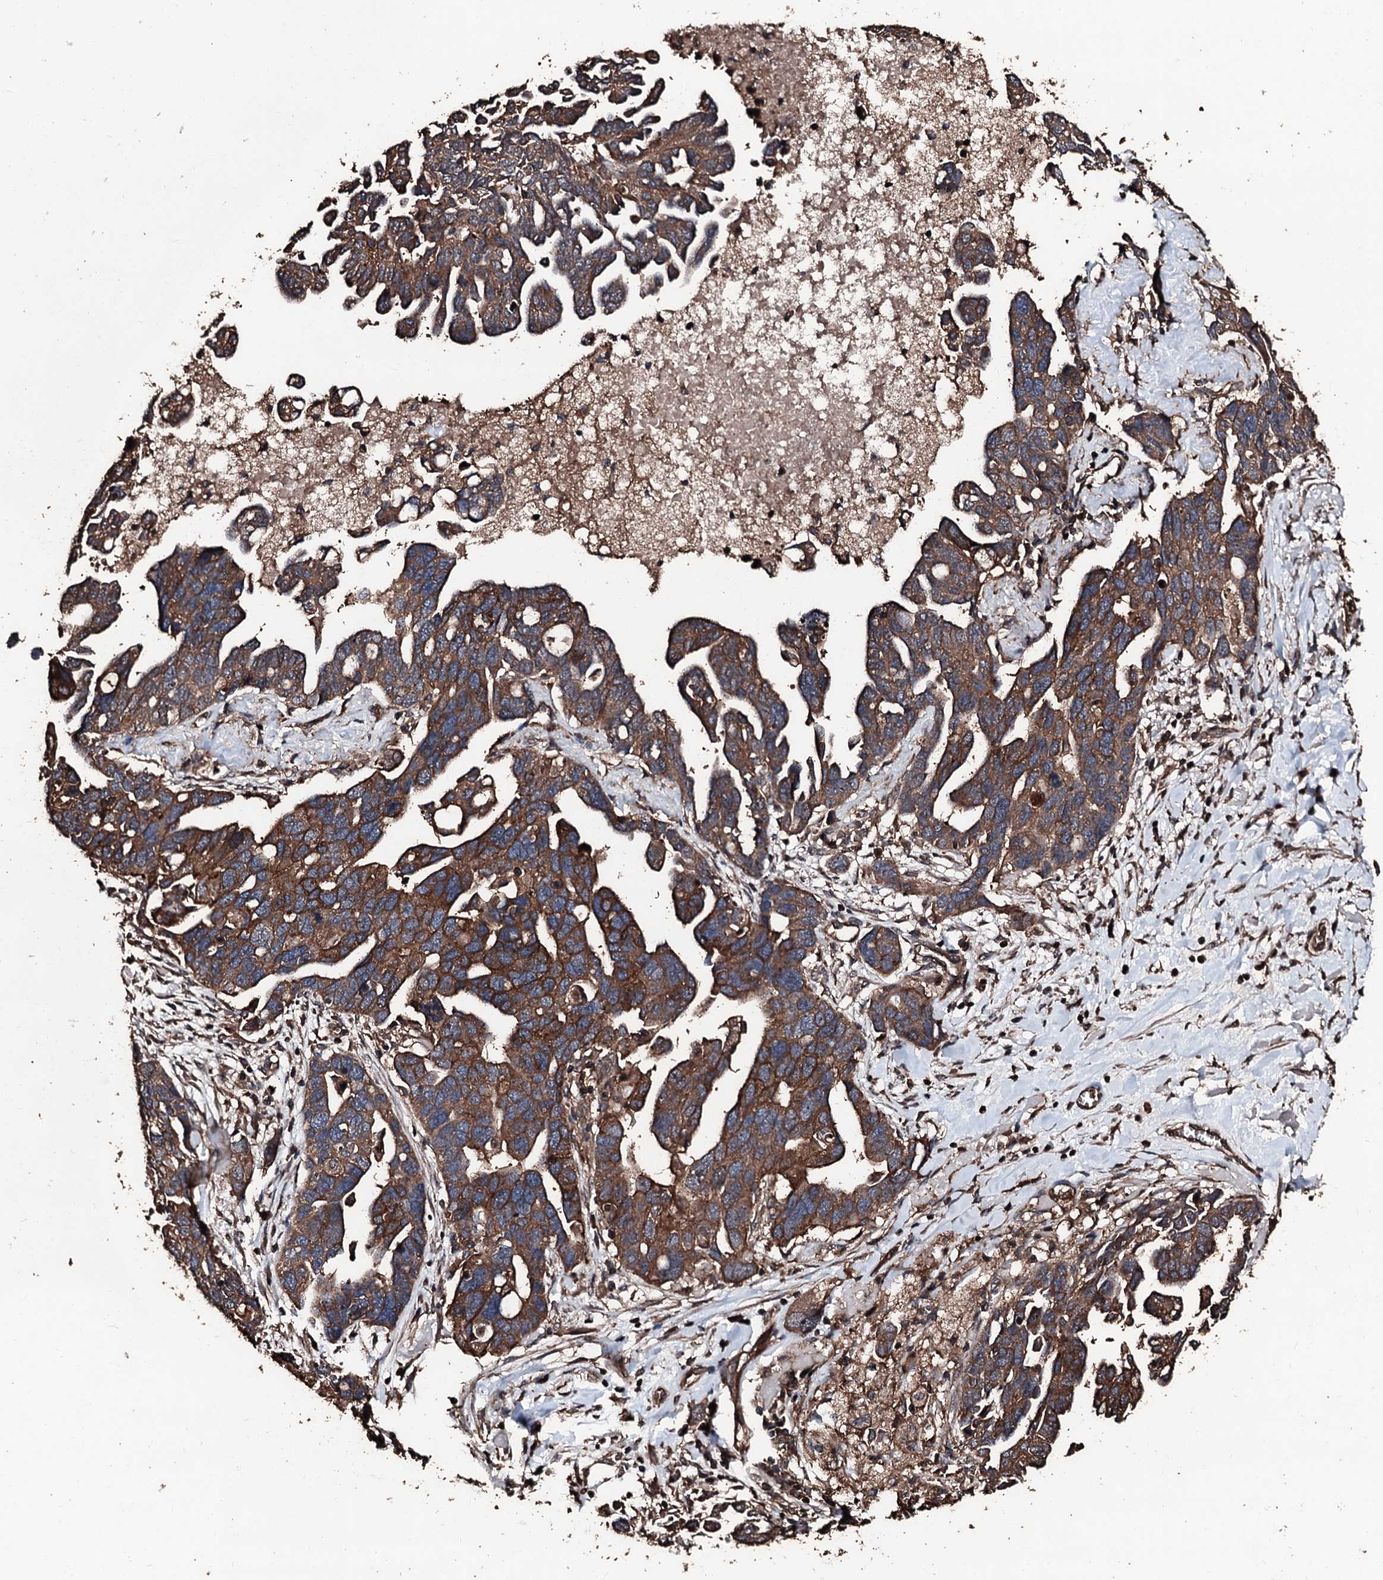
{"staining": {"intensity": "strong", "quantity": ">75%", "location": "cytoplasmic/membranous"}, "tissue": "ovarian cancer", "cell_type": "Tumor cells", "image_type": "cancer", "snomed": [{"axis": "morphology", "description": "Cystadenocarcinoma, serous, NOS"}, {"axis": "topography", "description": "Ovary"}], "caption": "A brown stain labels strong cytoplasmic/membranous staining of a protein in ovarian cancer tumor cells.", "gene": "KIF18A", "patient": {"sex": "female", "age": 54}}